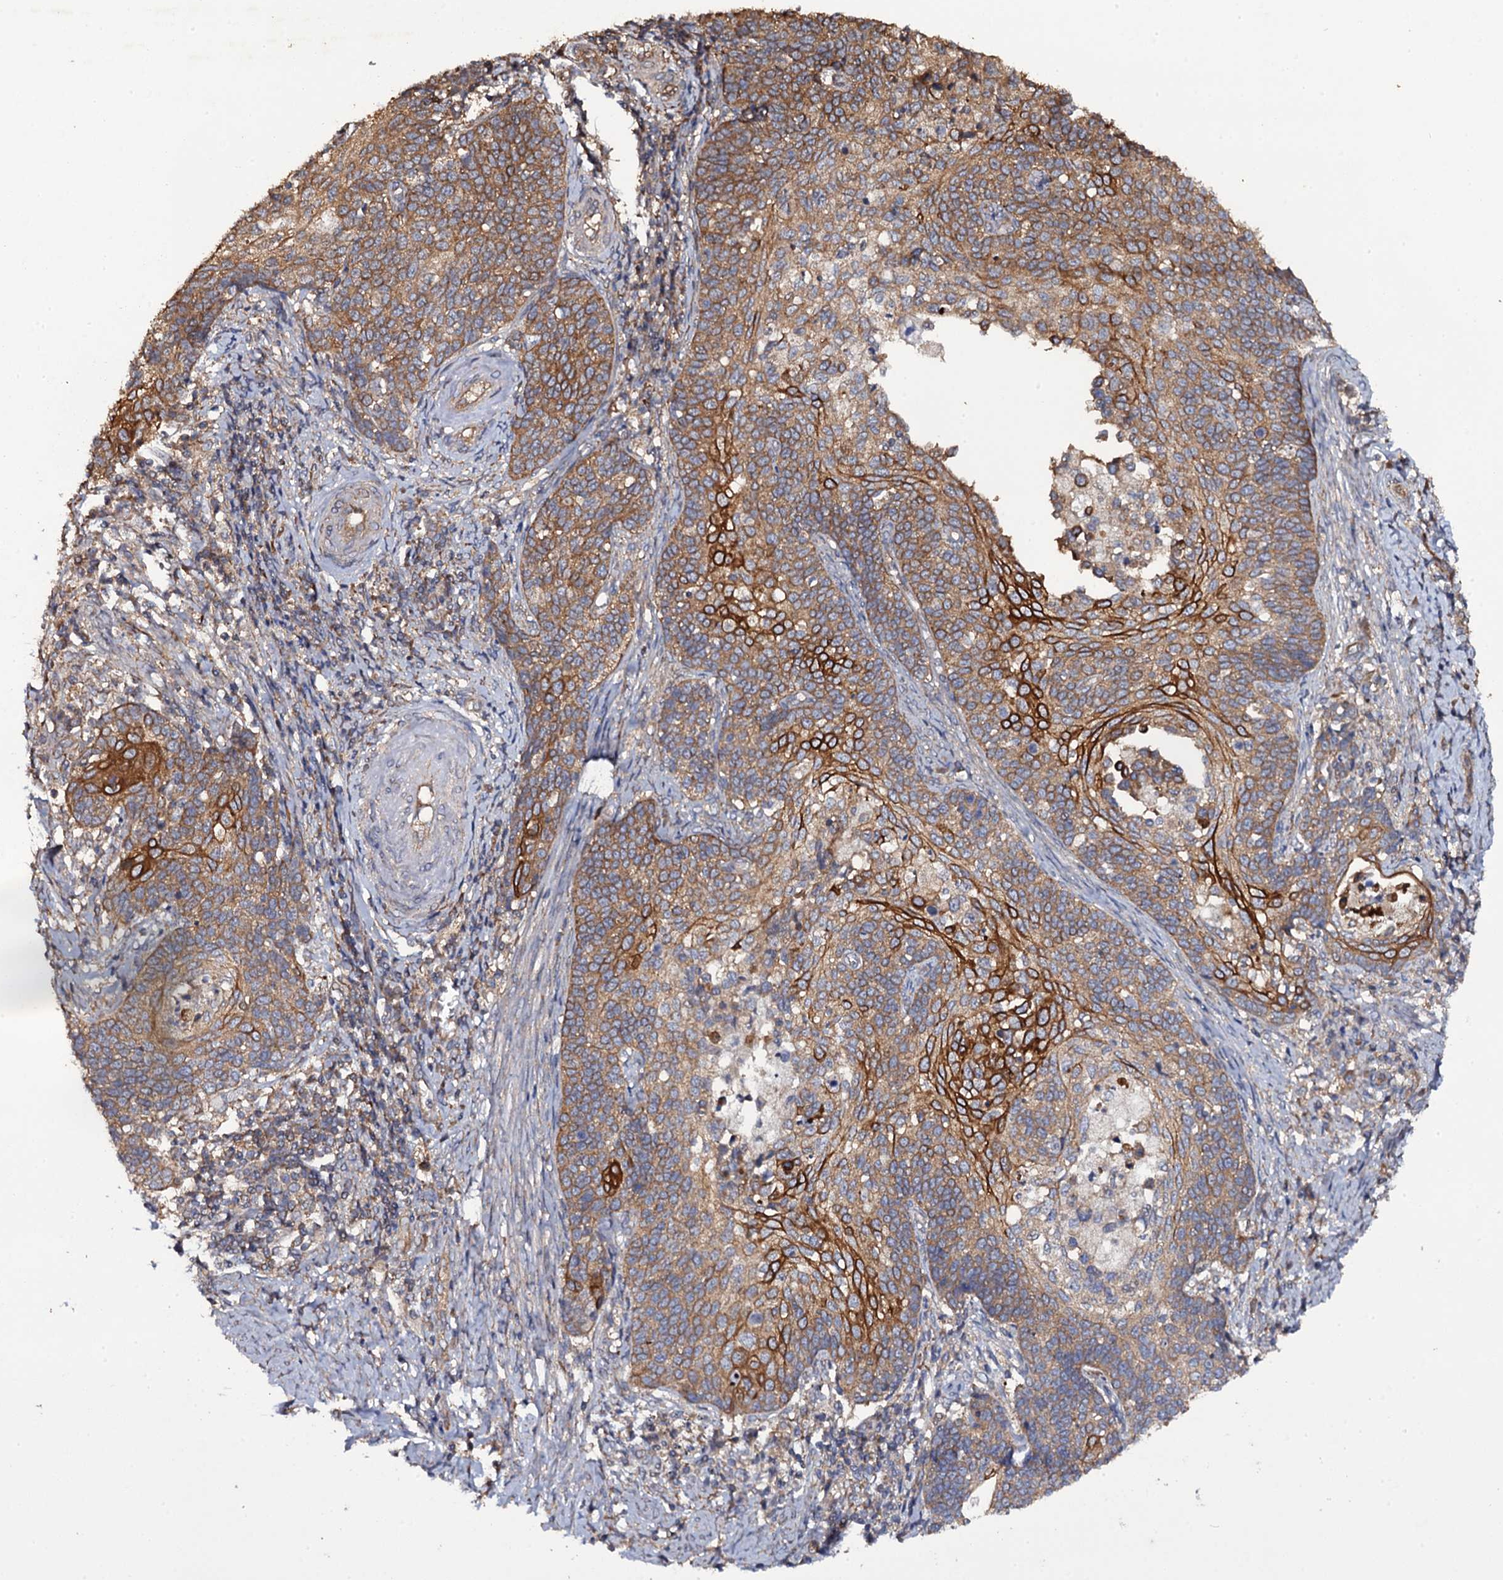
{"staining": {"intensity": "moderate", "quantity": ">75%", "location": "cytoplasmic/membranous"}, "tissue": "cervical cancer", "cell_type": "Tumor cells", "image_type": "cancer", "snomed": [{"axis": "morphology", "description": "Squamous cell carcinoma, NOS"}, {"axis": "topography", "description": "Cervix"}], "caption": "Moderate cytoplasmic/membranous protein positivity is identified in about >75% of tumor cells in cervical cancer (squamous cell carcinoma).", "gene": "TTC23", "patient": {"sex": "female", "age": 39}}